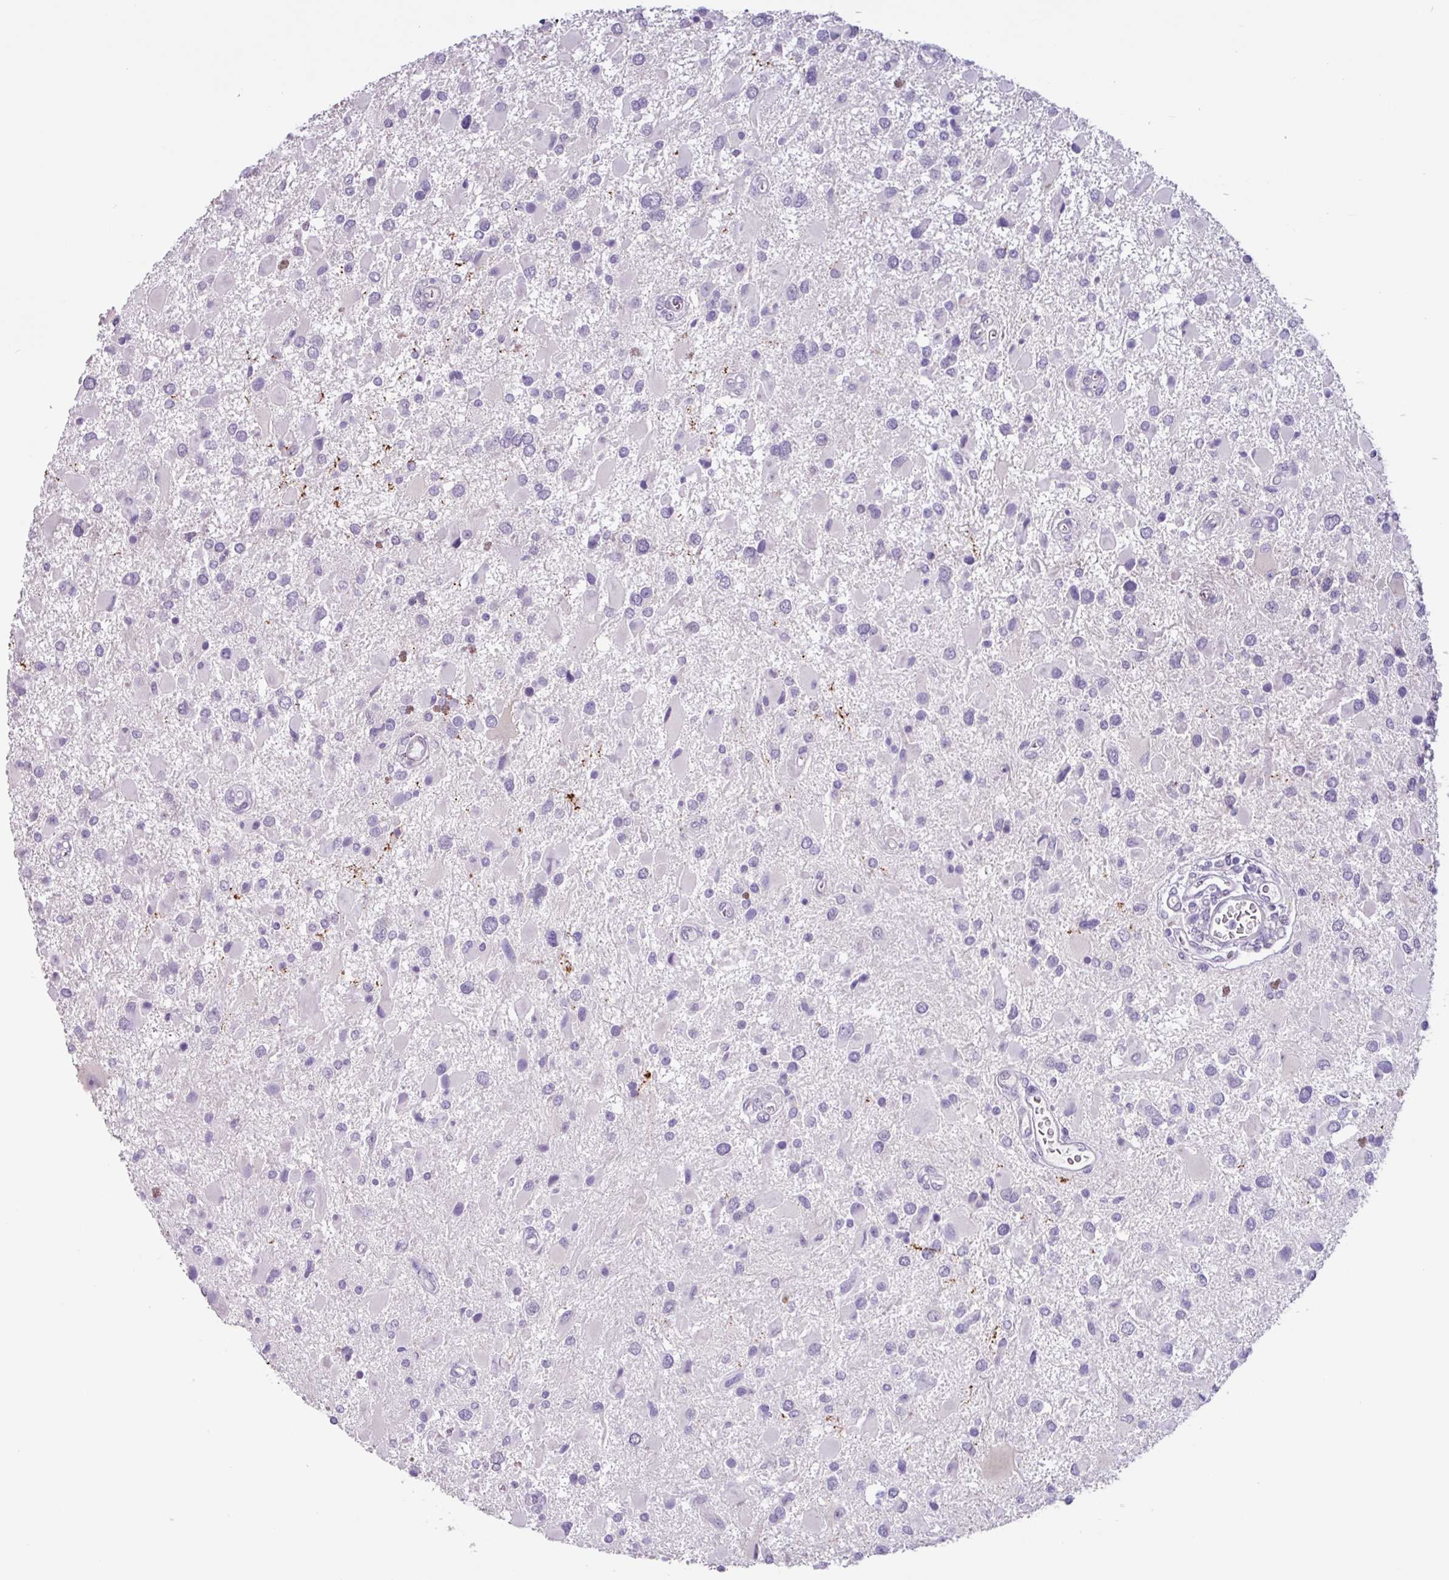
{"staining": {"intensity": "negative", "quantity": "none", "location": "none"}, "tissue": "glioma", "cell_type": "Tumor cells", "image_type": "cancer", "snomed": [{"axis": "morphology", "description": "Glioma, malignant, High grade"}, {"axis": "topography", "description": "Brain"}], "caption": "Human malignant glioma (high-grade) stained for a protein using immunohistochemistry displays no positivity in tumor cells.", "gene": "OTX1", "patient": {"sex": "male", "age": 53}}